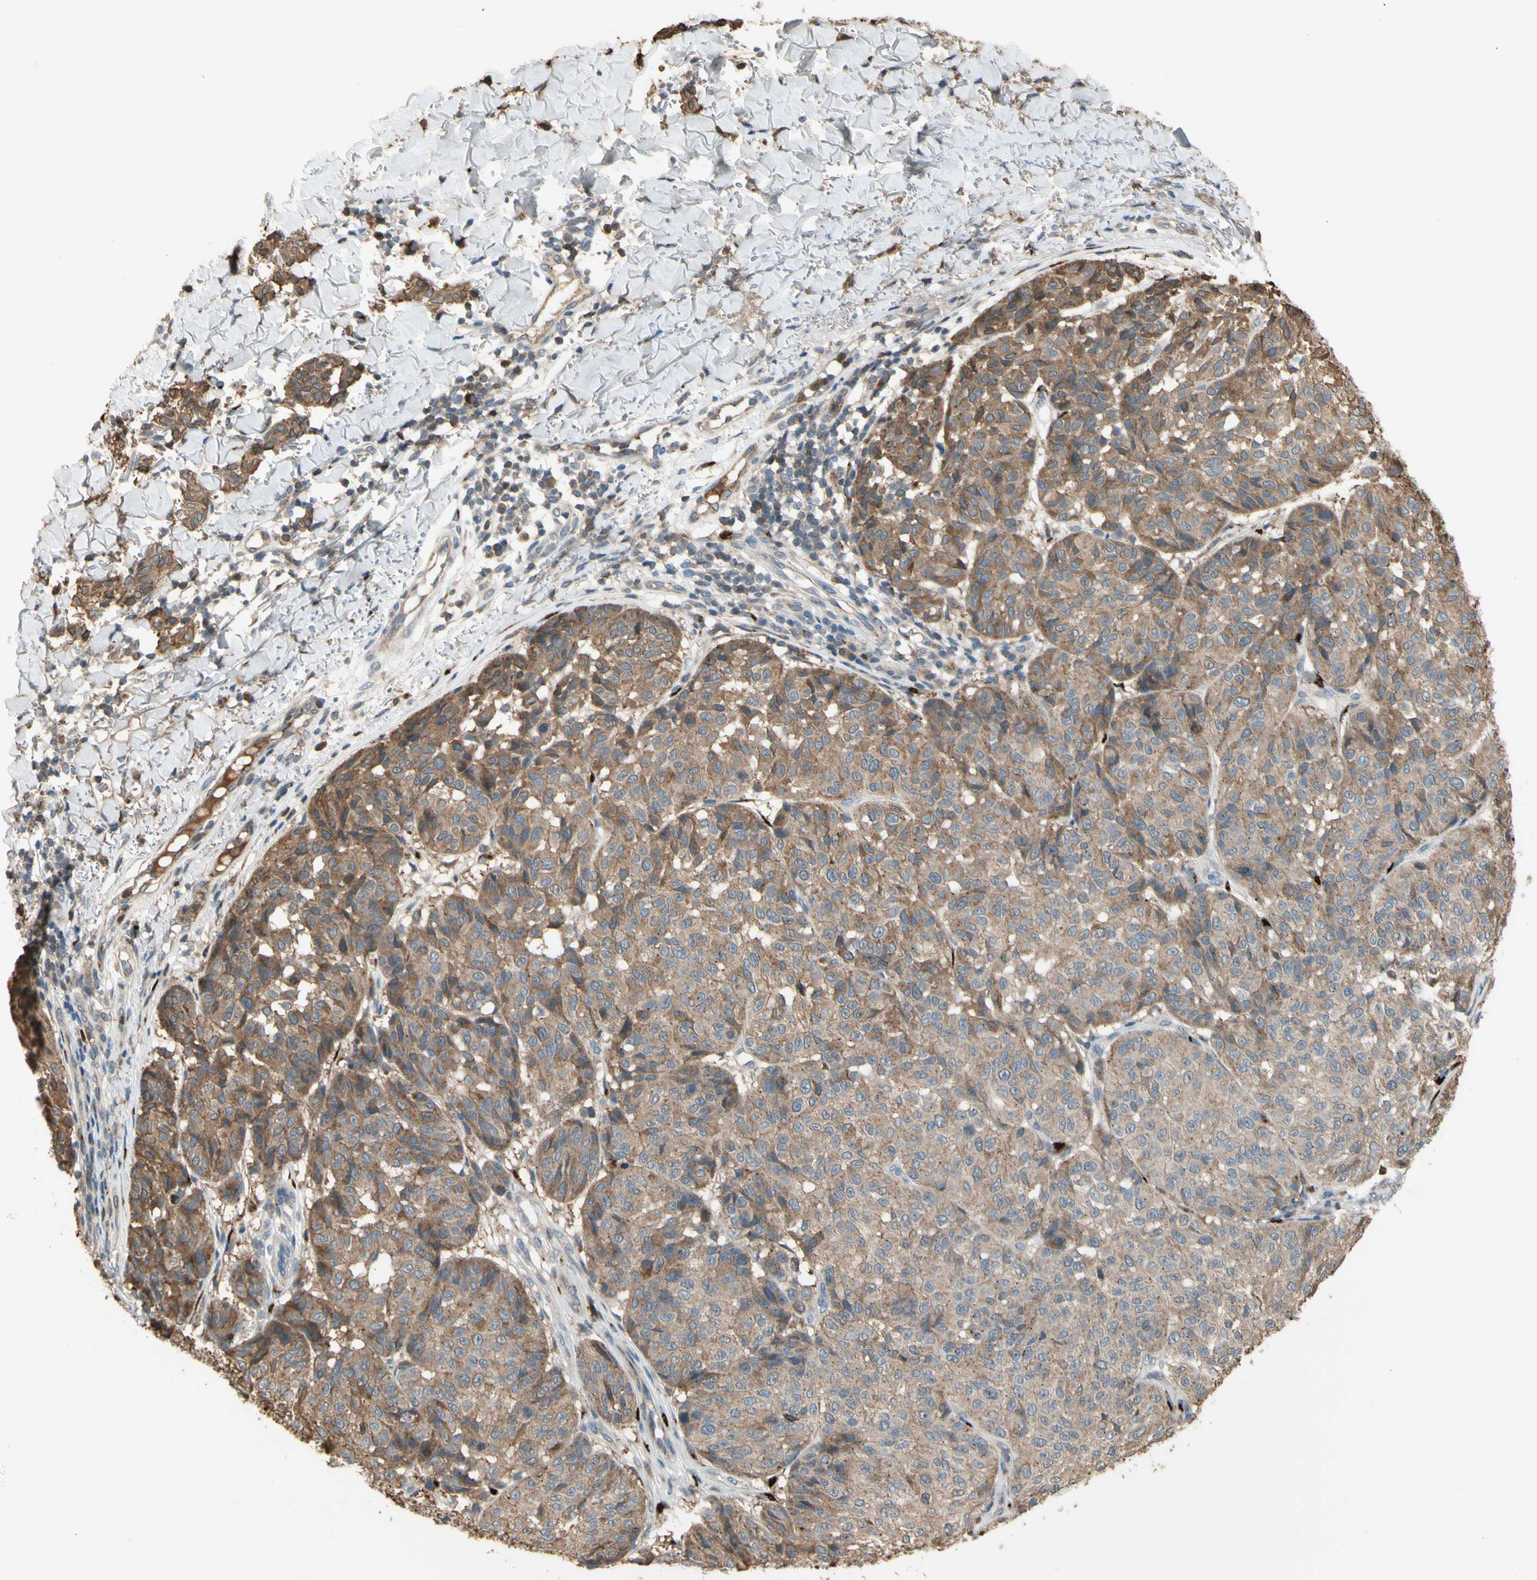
{"staining": {"intensity": "moderate", "quantity": ">75%", "location": "cytoplasmic/membranous"}, "tissue": "melanoma", "cell_type": "Tumor cells", "image_type": "cancer", "snomed": [{"axis": "morphology", "description": "Malignant melanoma, NOS"}, {"axis": "topography", "description": "Skin"}], "caption": "This is an image of immunohistochemistry (IHC) staining of melanoma, which shows moderate positivity in the cytoplasmic/membranous of tumor cells.", "gene": "GALNT5", "patient": {"sex": "female", "age": 46}}